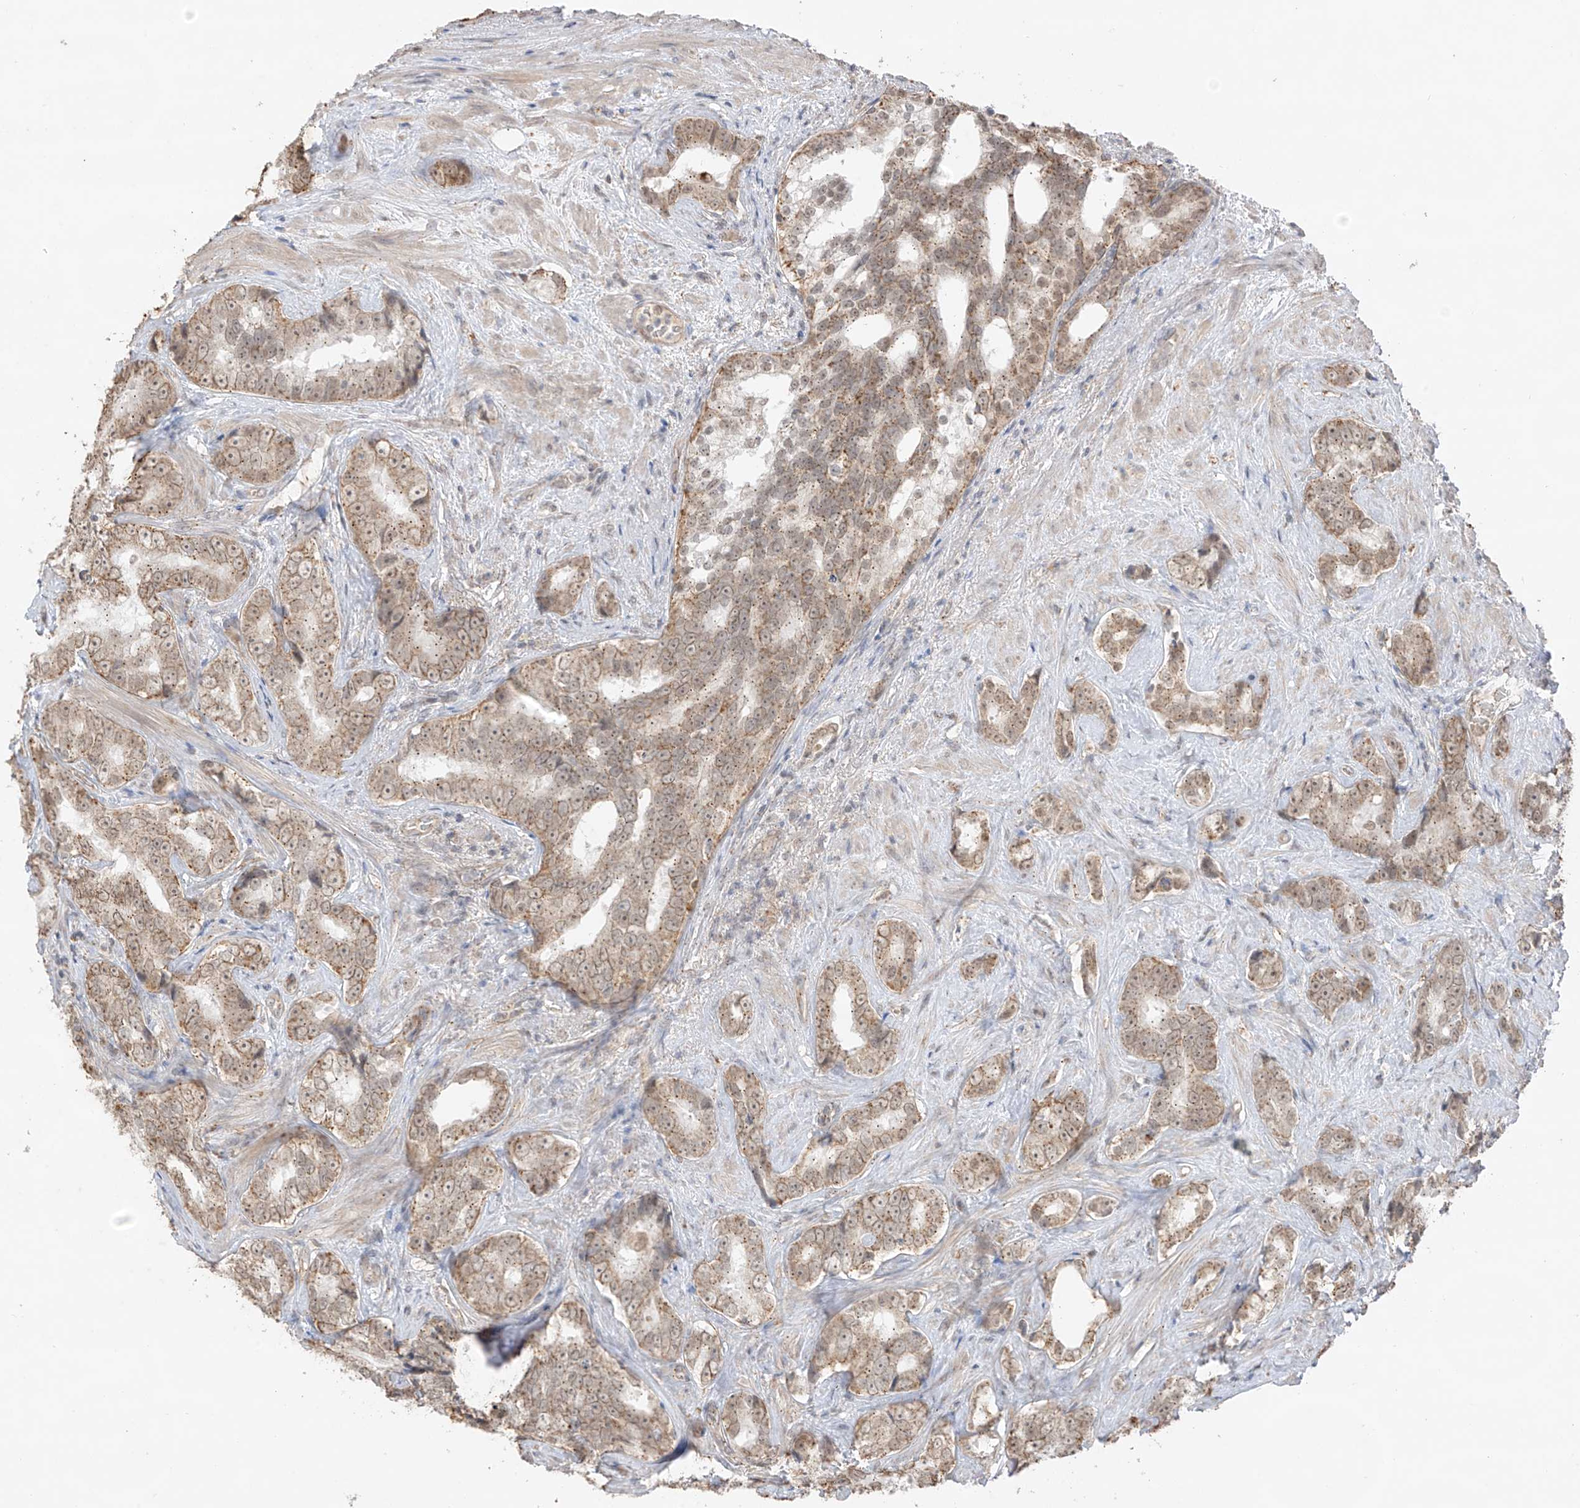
{"staining": {"intensity": "moderate", "quantity": "25%-75%", "location": "cytoplasmic/membranous"}, "tissue": "prostate cancer", "cell_type": "Tumor cells", "image_type": "cancer", "snomed": [{"axis": "morphology", "description": "Adenocarcinoma, High grade"}, {"axis": "topography", "description": "Prostate"}], "caption": "Brown immunohistochemical staining in human prostate cancer (high-grade adenocarcinoma) reveals moderate cytoplasmic/membranous positivity in approximately 25%-75% of tumor cells.", "gene": "N4BP3", "patient": {"sex": "male", "age": 66}}